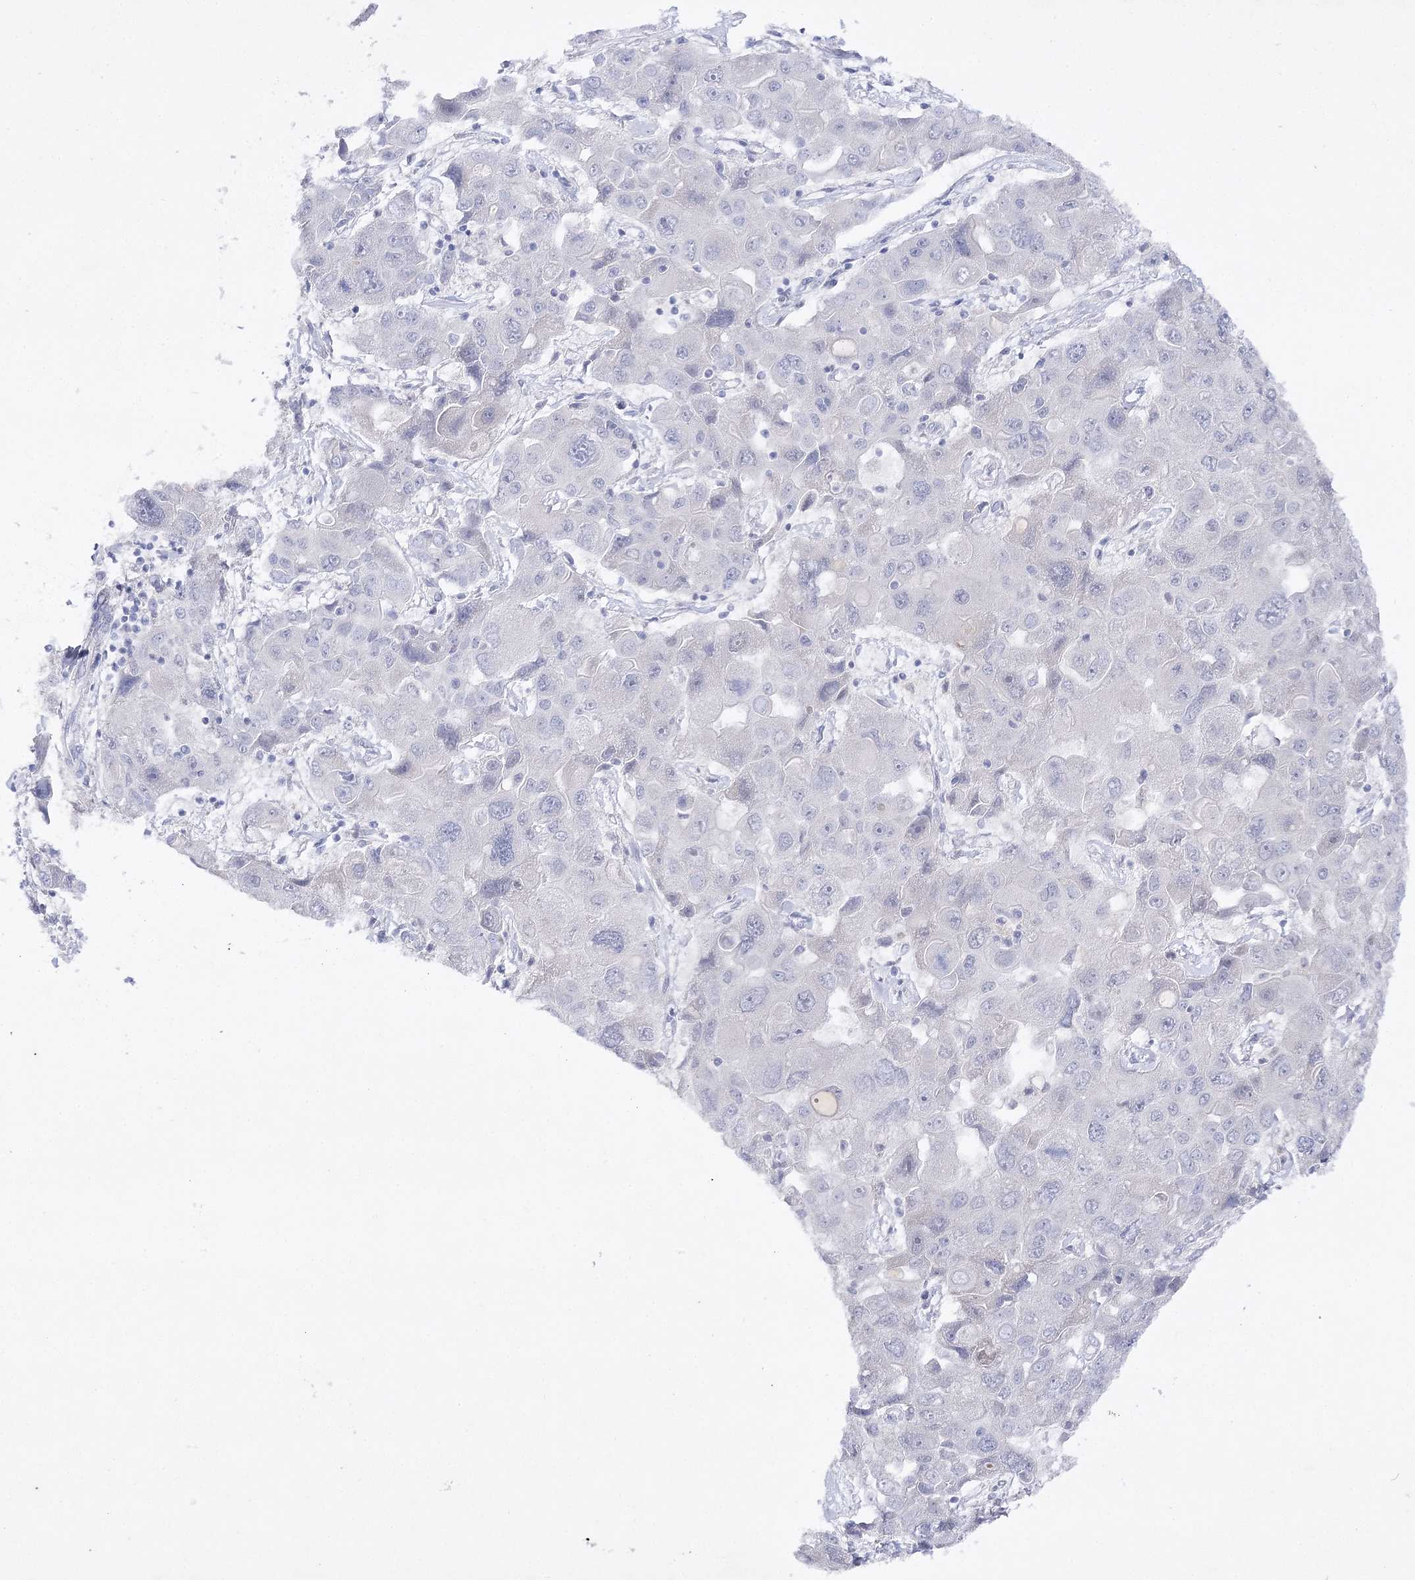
{"staining": {"intensity": "negative", "quantity": "none", "location": "none"}, "tissue": "liver cancer", "cell_type": "Tumor cells", "image_type": "cancer", "snomed": [{"axis": "morphology", "description": "Cholangiocarcinoma"}, {"axis": "topography", "description": "Liver"}], "caption": "Immunohistochemistry (IHC) of human liver cholangiocarcinoma displays no staining in tumor cells. (DAB (3,3'-diaminobenzidine) immunohistochemistry with hematoxylin counter stain).", "gene": "BCR", "patient": {"sex": "male", "age": 67}}